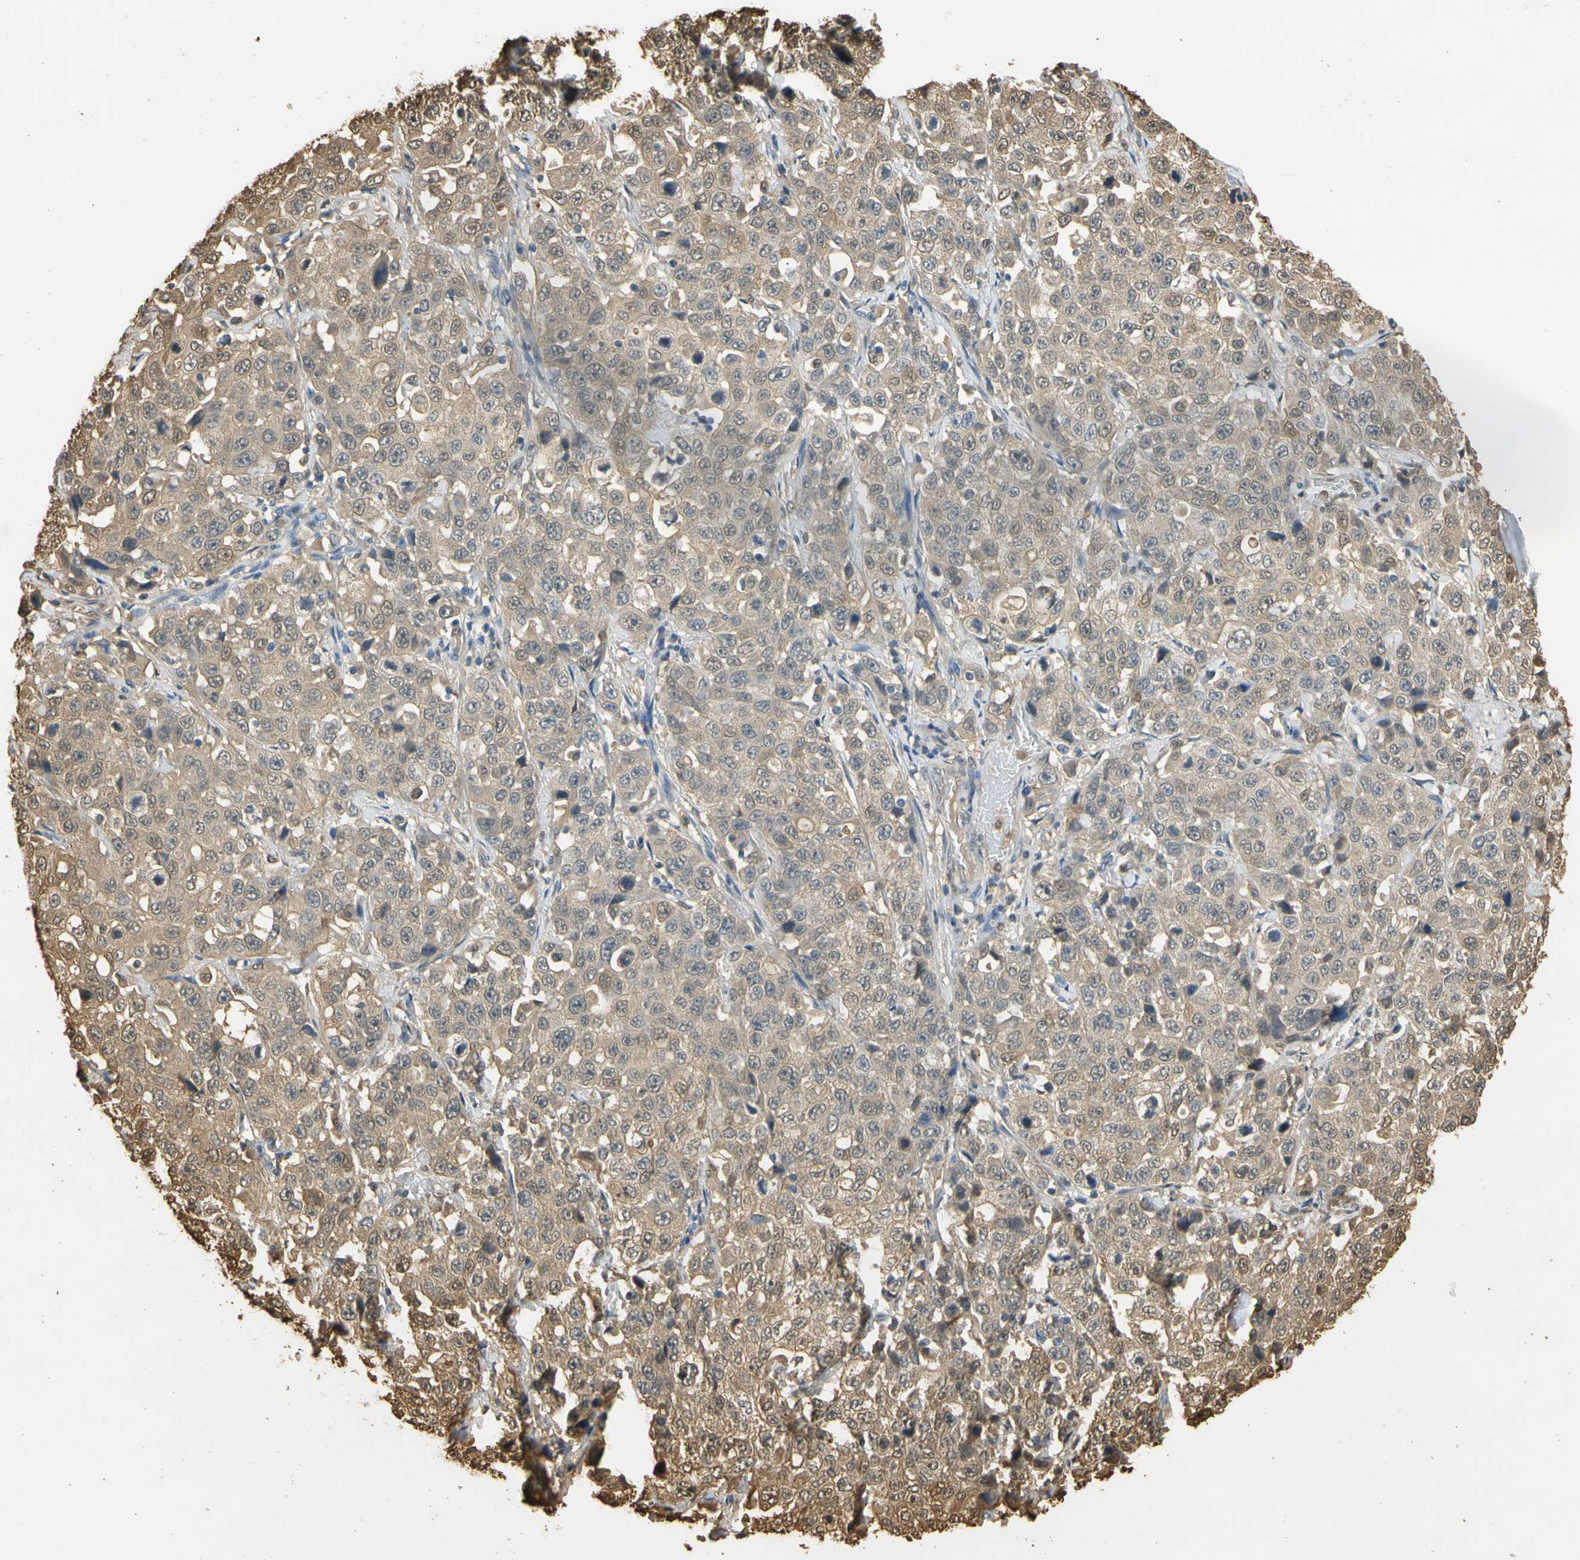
{"staining": {"intensity": "weak", "quantity": ">75%", "location": "cytoplasmic/membranous"}, "tissue": "stomach cancer", "cell_type": "Tumor cells", "image_type": "cancer", "snomed": [{"axis": "morphology", "description": "Normal tissue, NOS"}, {"axis": "morphology", "description": "Adenocarcinoma, NOS"}, {"axis": "topography", "description": "Stomach"}], "caption": "The histopathology image reveals immunohistochemical staining of adenocarcinoma (stomach). There is weak cytoplasmic/membranous expression is appreciated in about >75% of tumor cells. The staining was performed using DAB to visualize the protein expression in brown, while the nuclei were stained in blue with hematoxylin (Magnification: 20x).", "gene": "S100A6", "patient": {"sex": "male", "age": 48}}